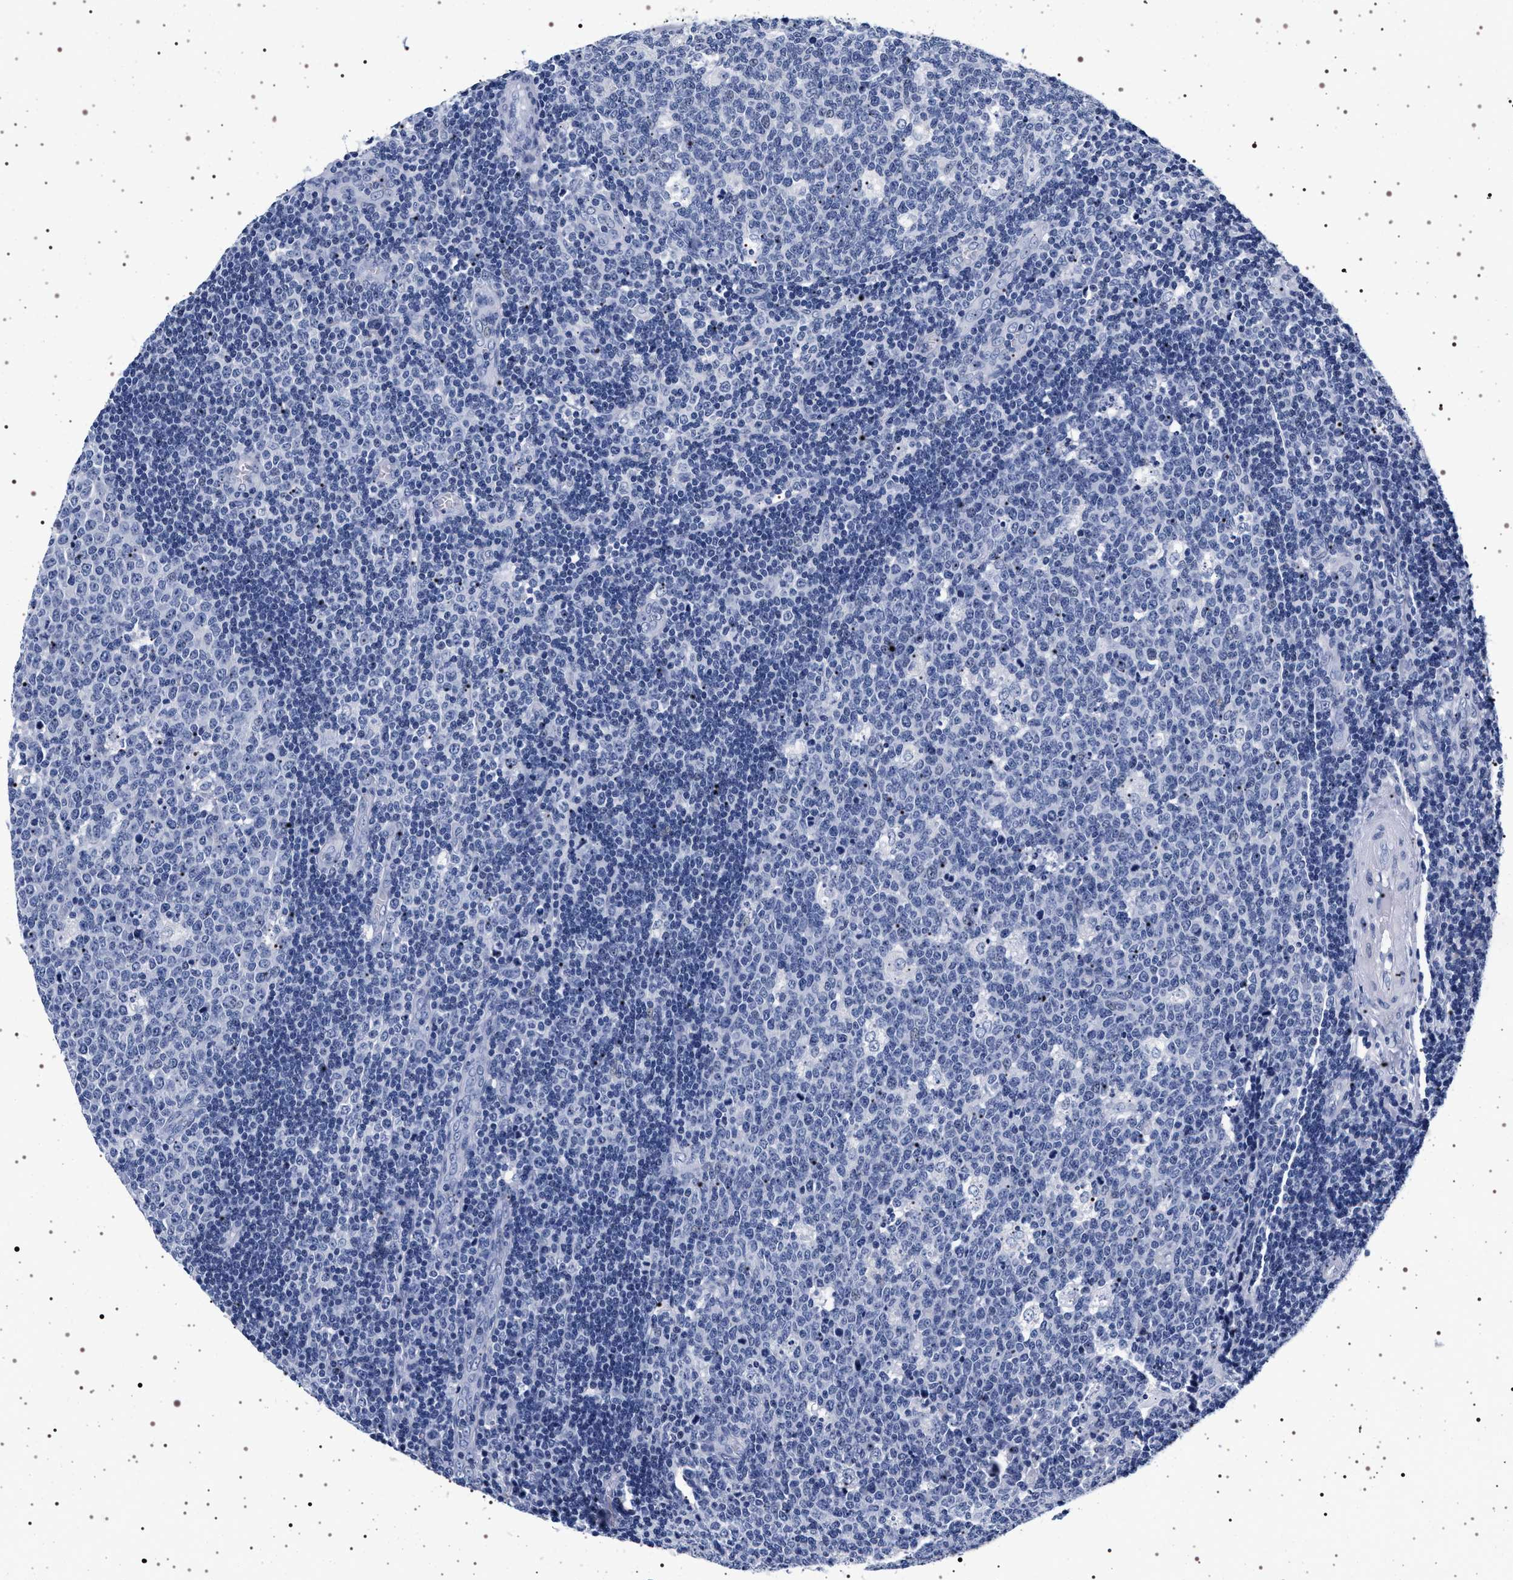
{"staining": {"intensity": "negative", "quantity": "none", "location": "none"}, "tissue": "lymph node", "cell_type": "Germinal center cells", "image_type": "normal", "snomed": [{"axis": "morphology", "description": "Normal tissue, NOS"}, {"axis": "topography", "description": "Lymph node"}, {"axis": "topography", "description": "Salivary gland"}], "caption": "Image shows no protein staining in germinal center cells of benign lymph node. (DAB (3,3'-diaminobenzidine) IHC visualized using brightfield microscopy, high magnification).", "gene": "SYN1", "patient": {"sex": "male", "age": 8}}